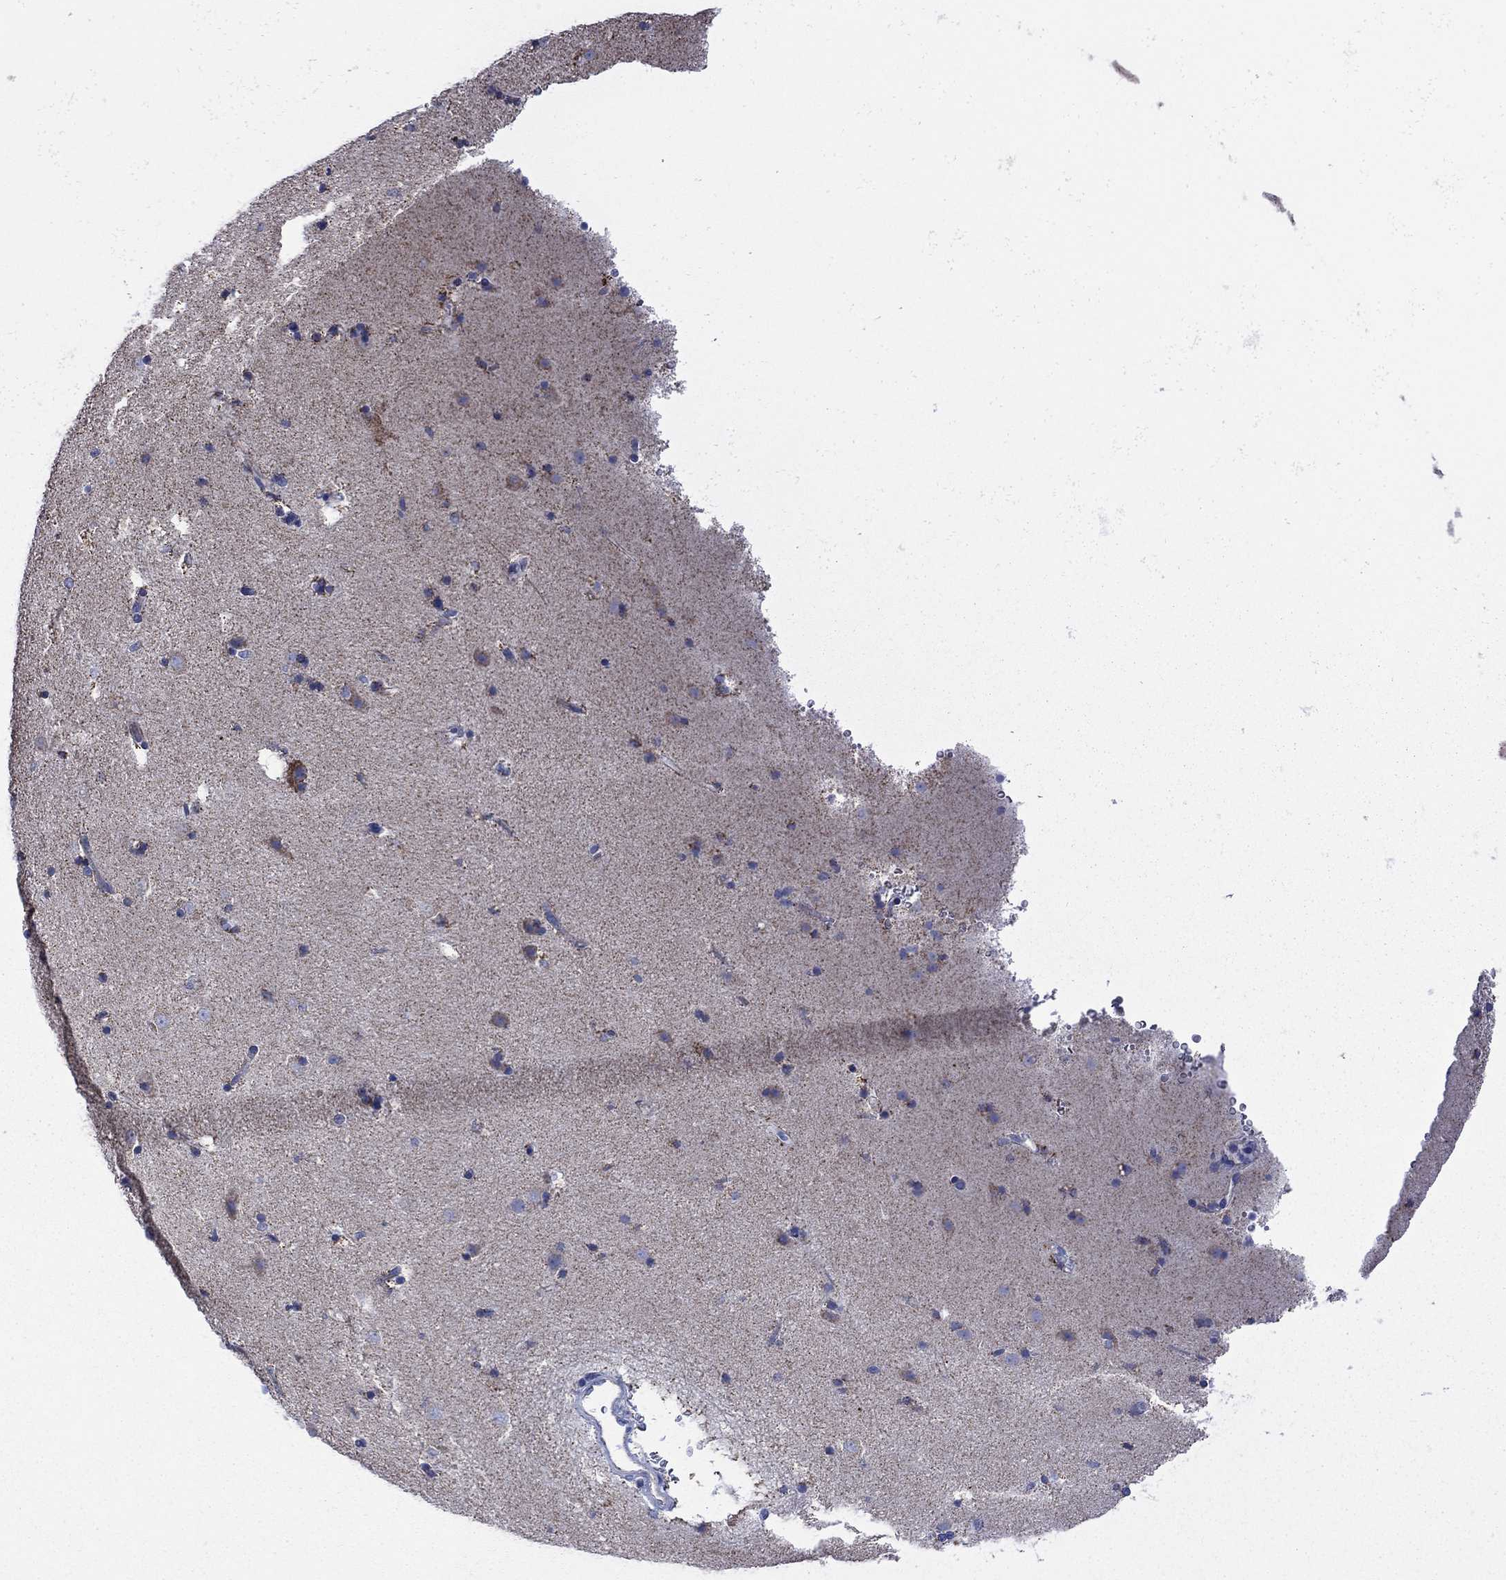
{"staining": {"intensity": "weak", "quantity": "<25%", "location": "cytoplasmic/membranous"}, "tissue": "caudate", "cell_type": "Glial cells", "image_type": "normal", "snomed": [{"axis": "morphology", "description": "Normal tissue, NOS"}, {"axis": "topography", "description": "Lateral ventricle wall"}], "caption": "Protein analysis of normal caudate shows no significant positivity in glial cells. The staining was performed using DAB (3,3'-diaminobenzidine) to visualize the protein expression in brown, while the nuclei were stained in blue with hematoxylin (Magnification: 20x).", "gene": "ACADSB", "patient": {"sex": "male", "age": 51}}